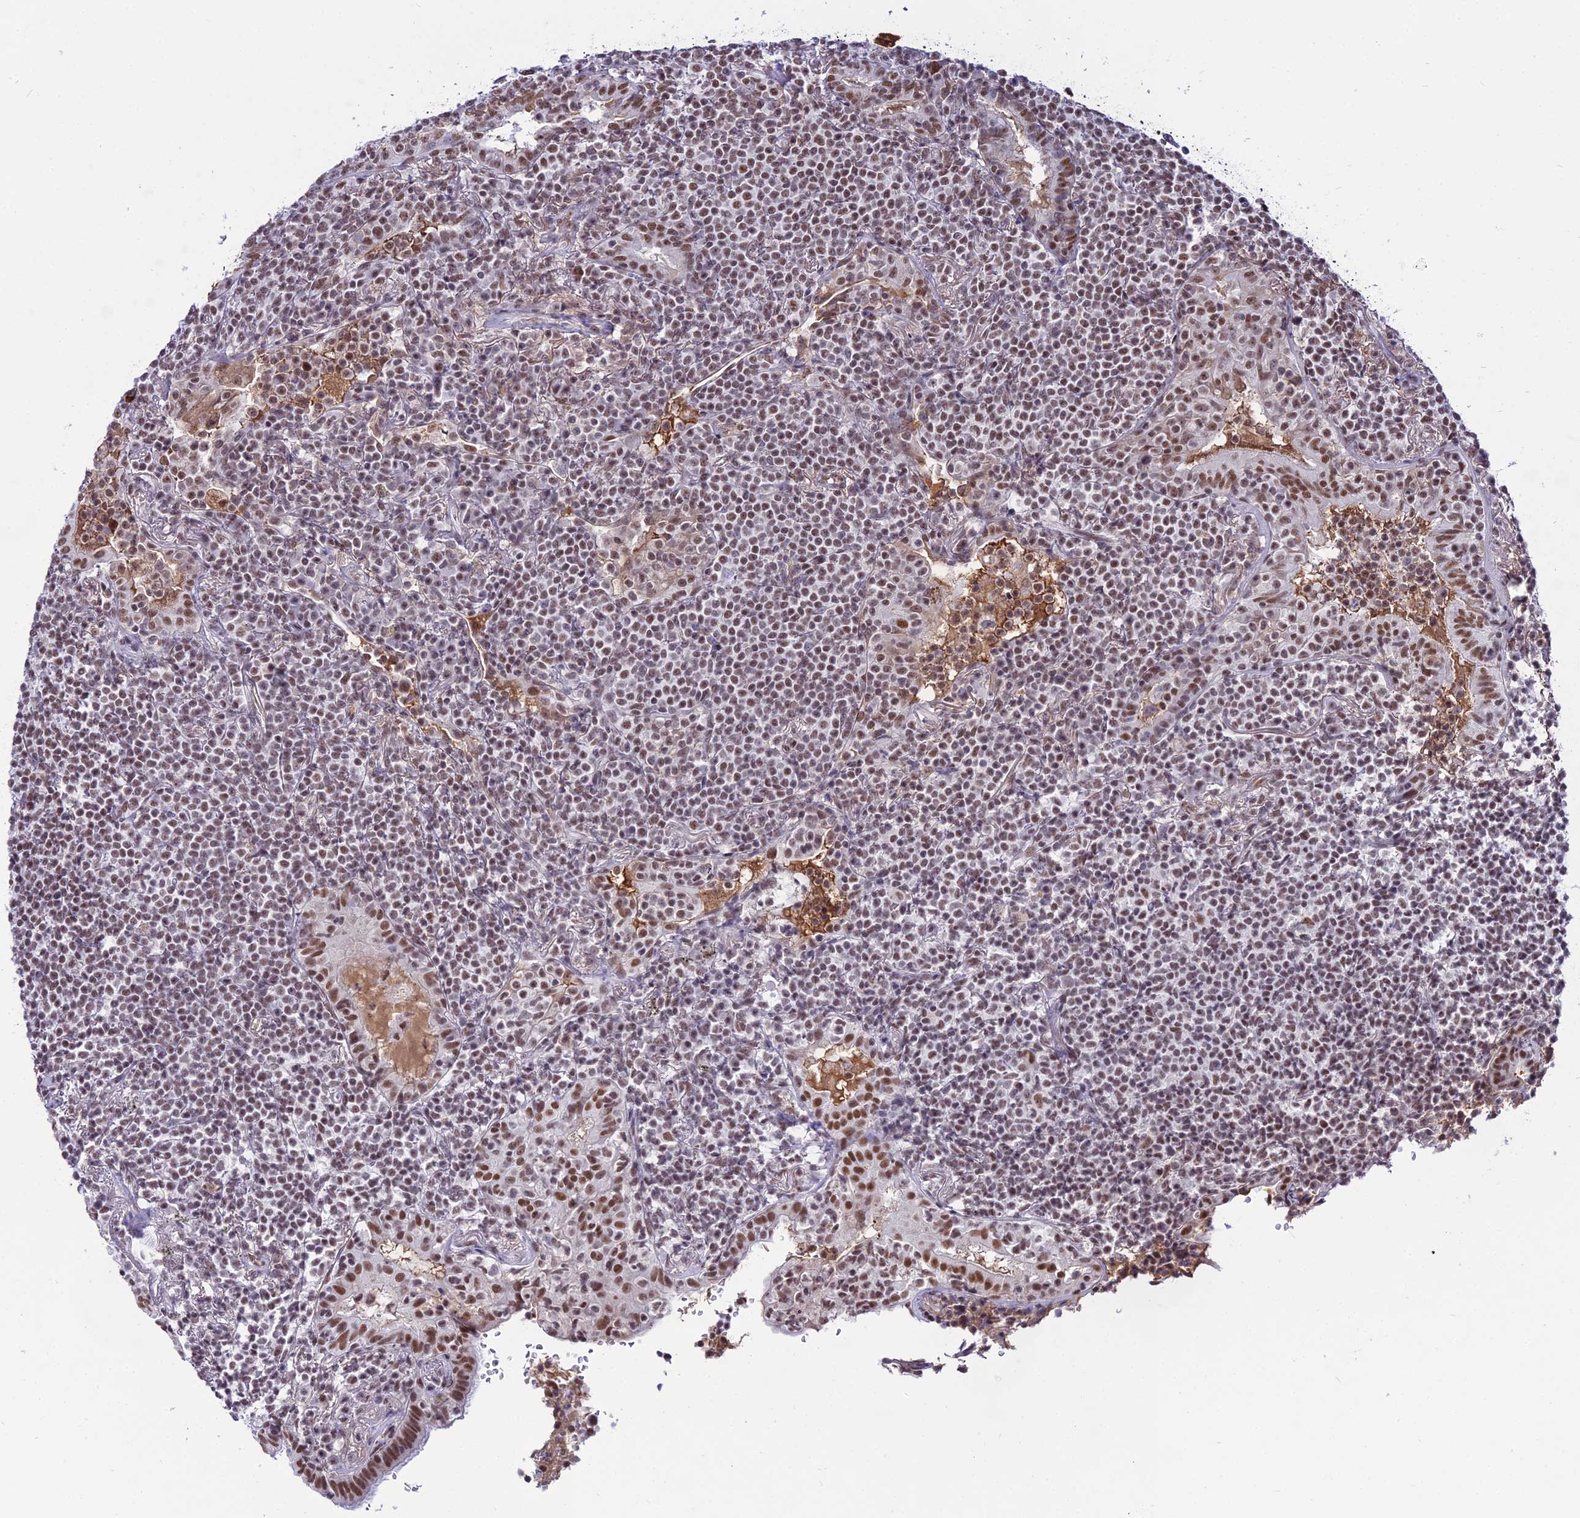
{"staining": {"intensity": "moderate", "quantity": ">75%", "location": "nuclear"}, "tissue": "lymphoma", "cell_type": "Tumor cells", "image_type": "cancer", "snomed": [{"axis": "morphology", "description": "Malignant lymphoma, non-Hodgkin's type, Low grade"}, {"axis": "topography", "description": "Lung"}], "caption": "A medium amount of moderate nuclear expression is identified in approximately >75% of tumor cells in lymphoma tissue.", "gene": "RBM12", "patient": {"sex": "female", "age": 71}}